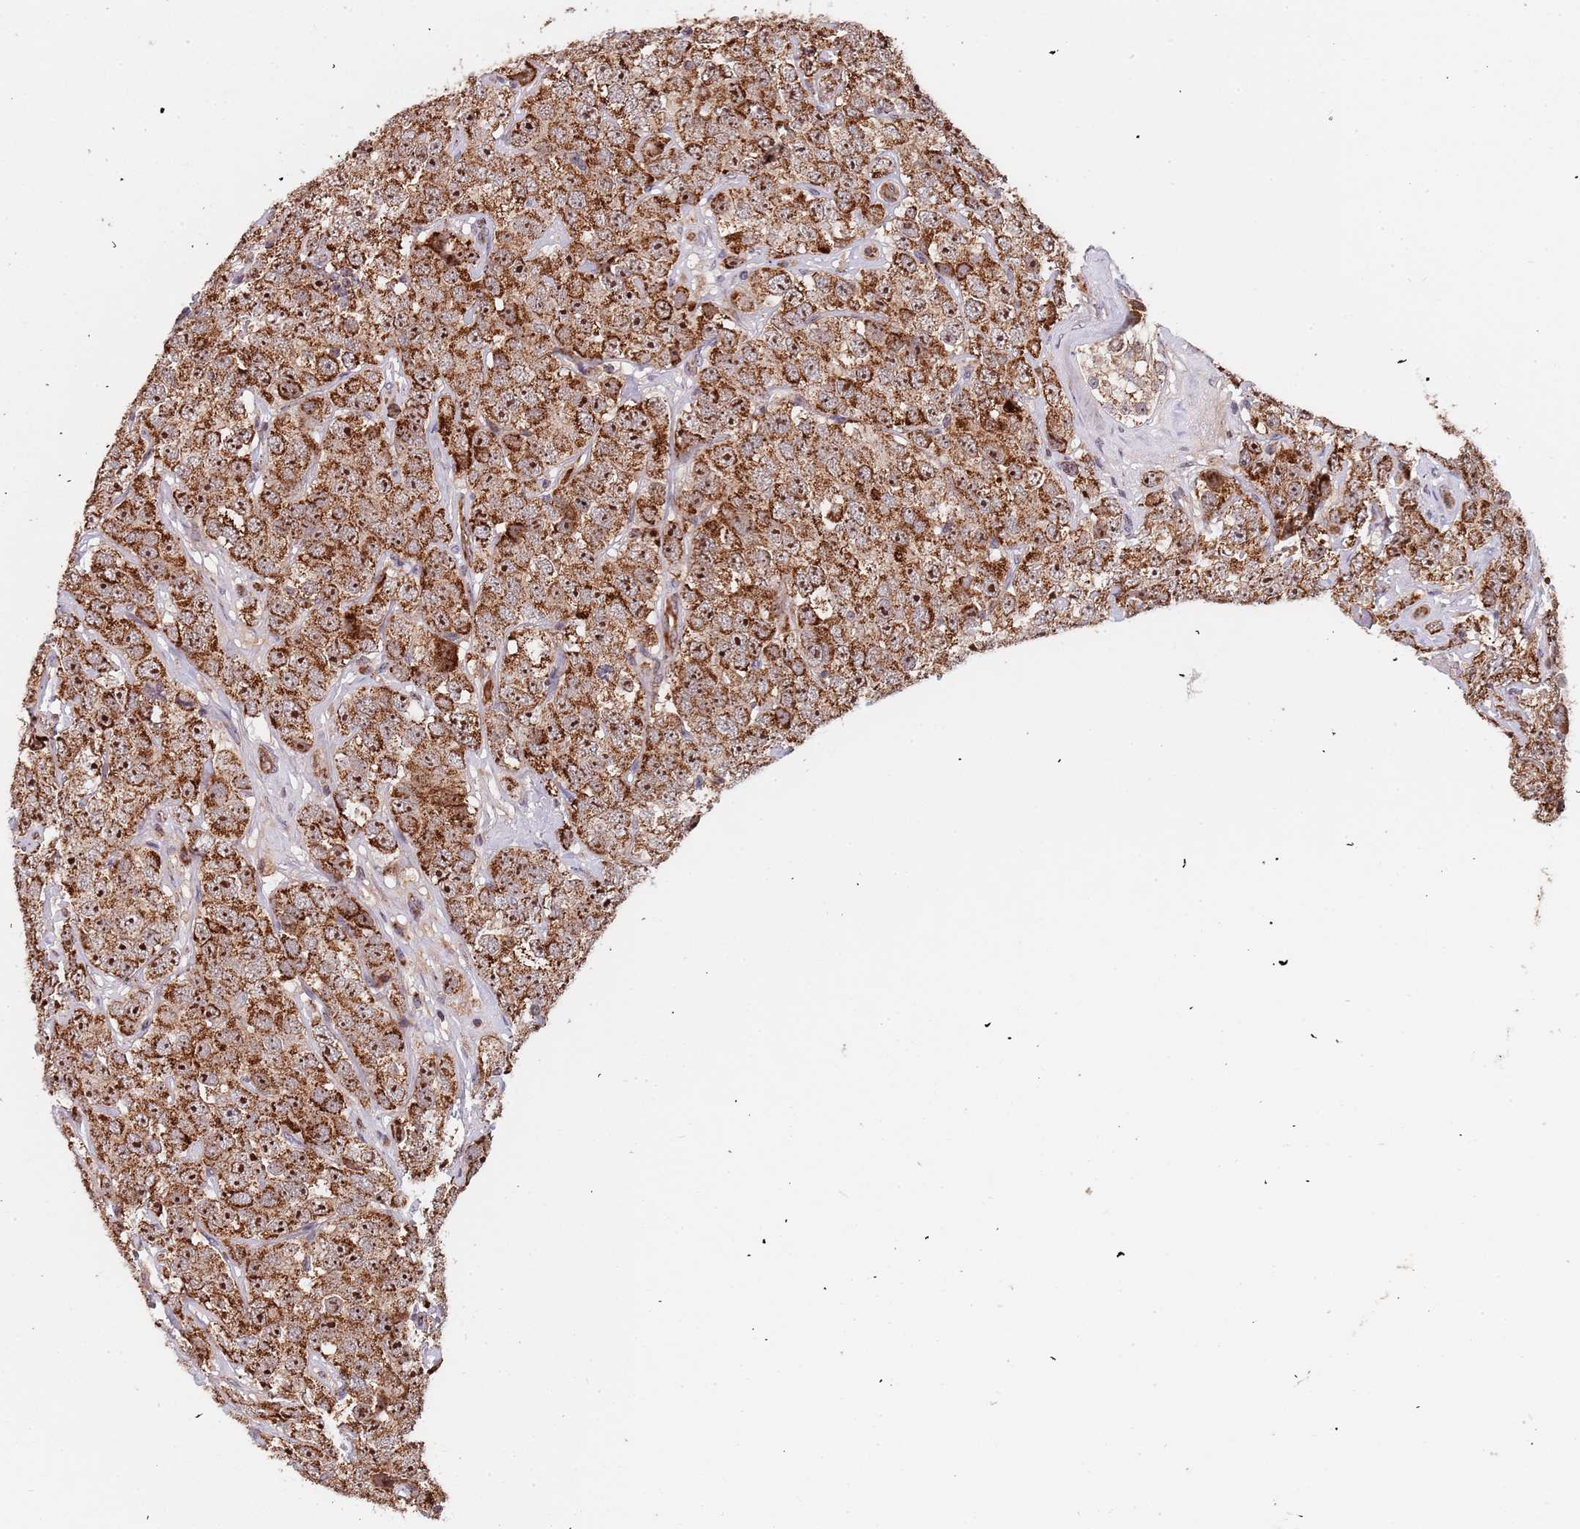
{"staining": {"intensity": "strong", "quantity": ">75%", "location": "cytoplasmic/membranous,nuclear"}, "tissue": "testis cancer", "cell_type": "Tumor cells", "image_type": "cancer", "snomed": [{"axis": "morphology", "description": "Seminoma, NOS"}, {"axis": "topography", "description": "Testis"}], "caption": "The immunohistochemical stain labels strong cytoplasmic/membranous and nuclear staining in tumor cells of seminoma (testis) tissue.", "gene": "DCHS1", "patient": {"sex": "male", "age": 28}}